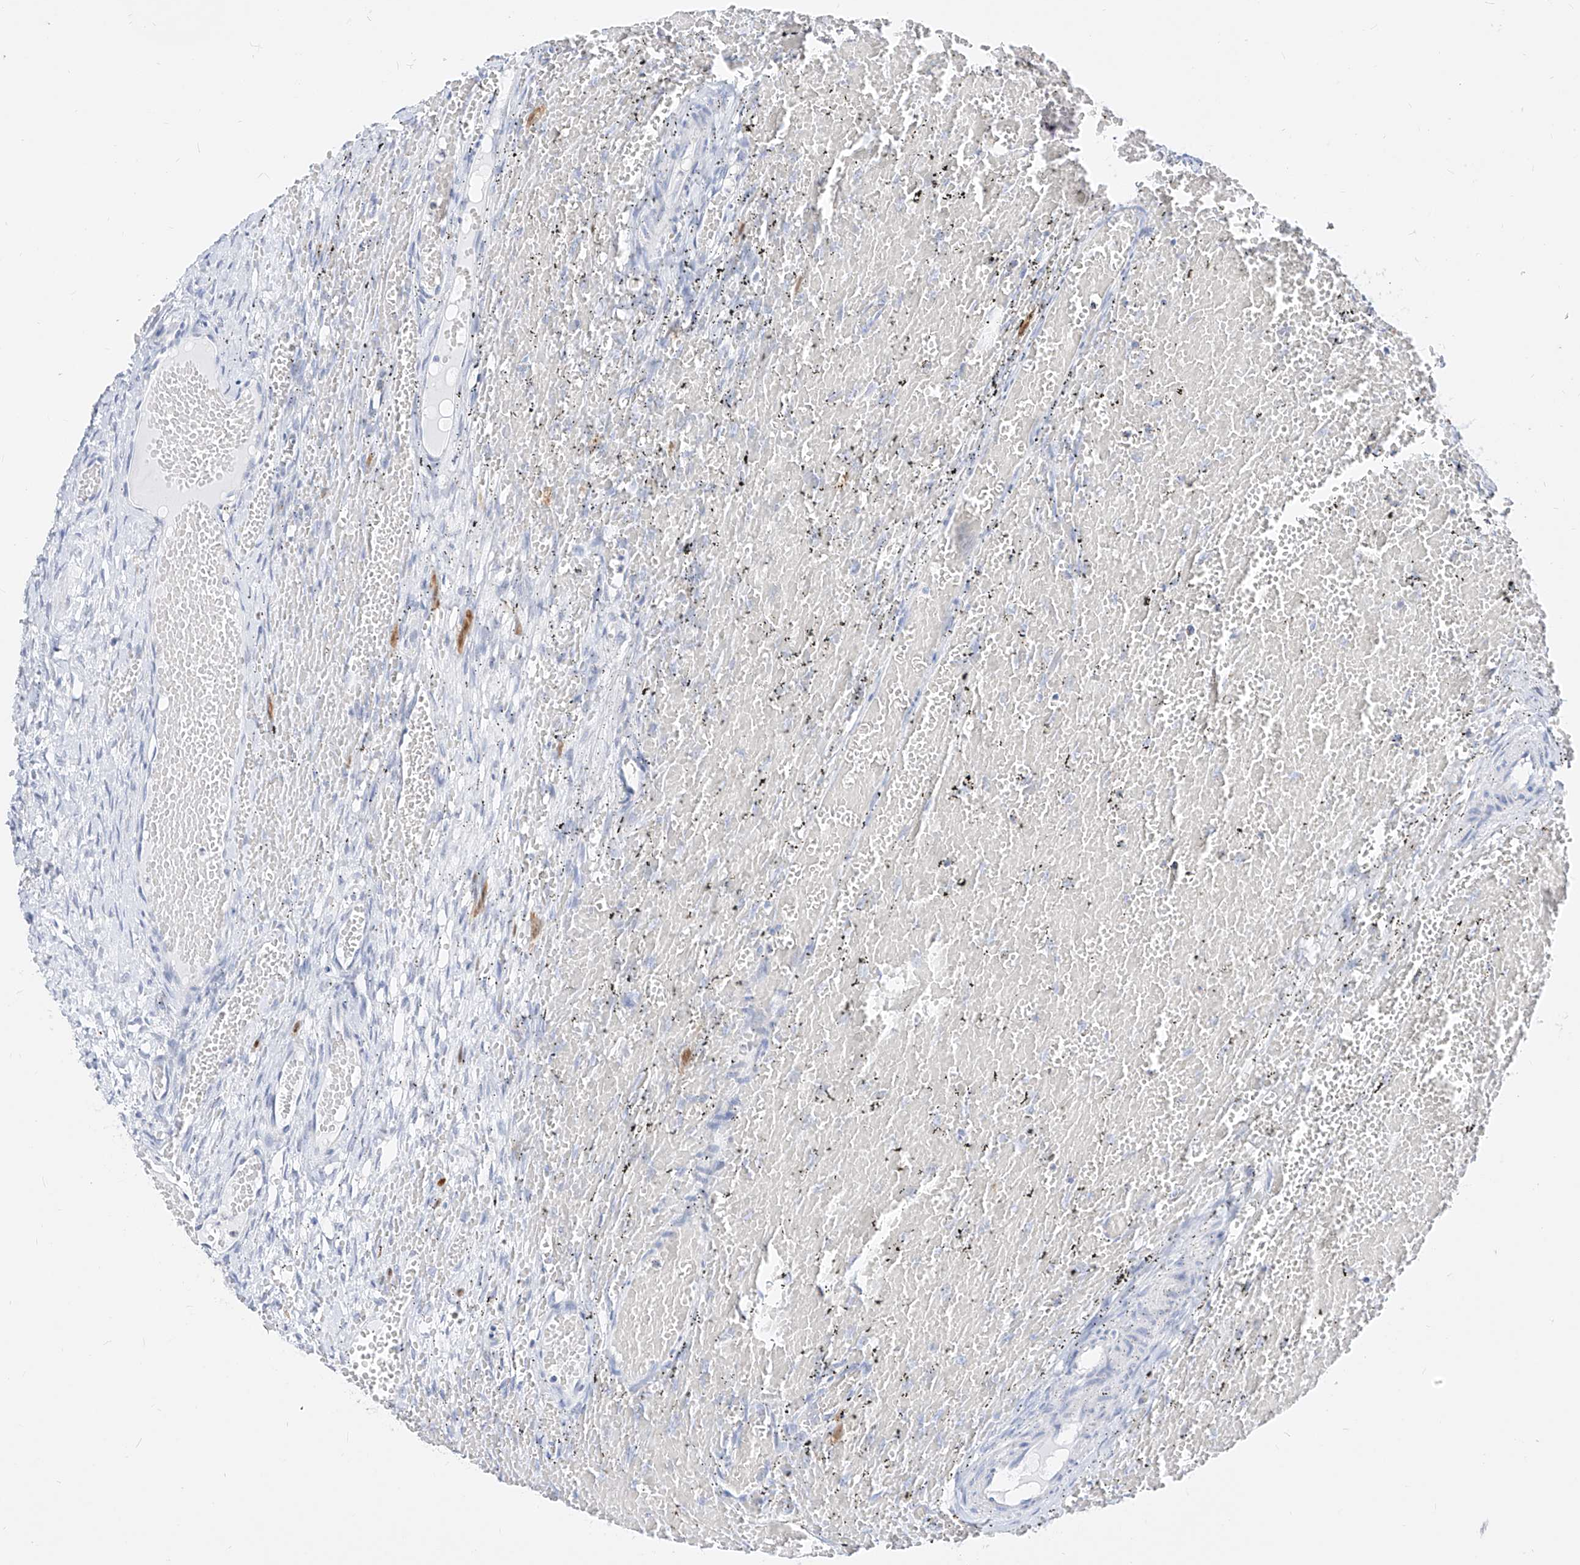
{"staining": {"intensity": "negative", "quantity": "none", "location": "none"}, "tissue": "ovary", "cell_type": "Ovarian stroma cells", "image_type": "normal", "snomed": [{"axis": "morphology", "description": "Adenocarcinoma, NOS"}, {"axis": "topography", "description": "Endometrium"}], "caption": "The immunohistochemistry histopathology image has no significant positivity in ovarian stroma cells of ovary. (Stains: DAB immunohistochemistry with hematoxylin counter stain, Microscopy: brightfield microscopy at high magnification).", "gene": "ZZEF1", "patient": {"sex": "female", "age": 32}}